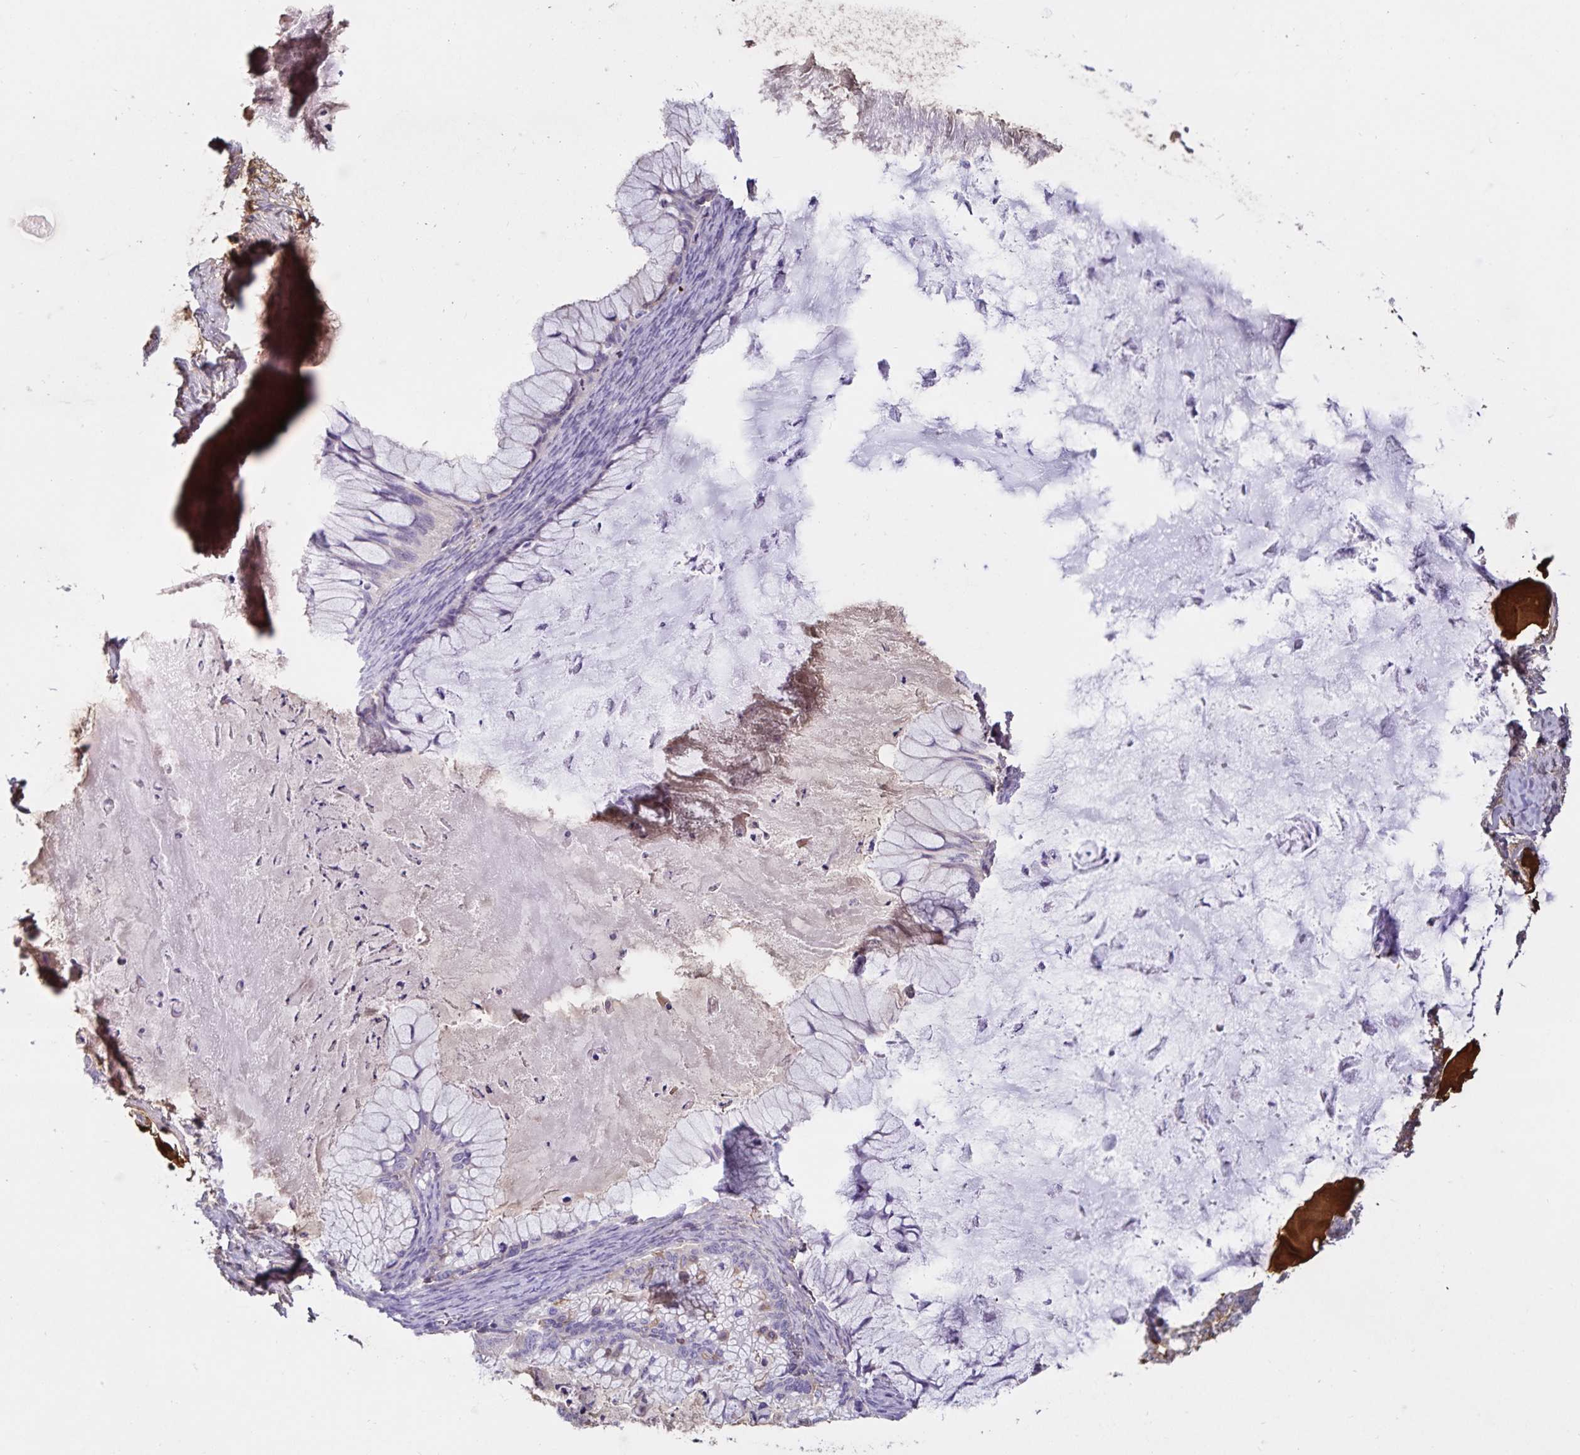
{"staining": {"intensity": "negative", "quantity": "none", "location": "none"}, "tissue": "ovarian cancer", "cell_type": "Tumor cells", "image_type": "cancer", "snomed": [{"axis": "morphology", "description": "Cystadenocarcinoma, mucinous, NOS"}, {"axis": "topography", "description": "Ovary"}], "caption": "Protein analysis of ovarian mucinous cystadenocarcinoma shows no significant staining in tumor cells.", "gene": "FGG", "patient": {"sex": "female", "age": 72}}